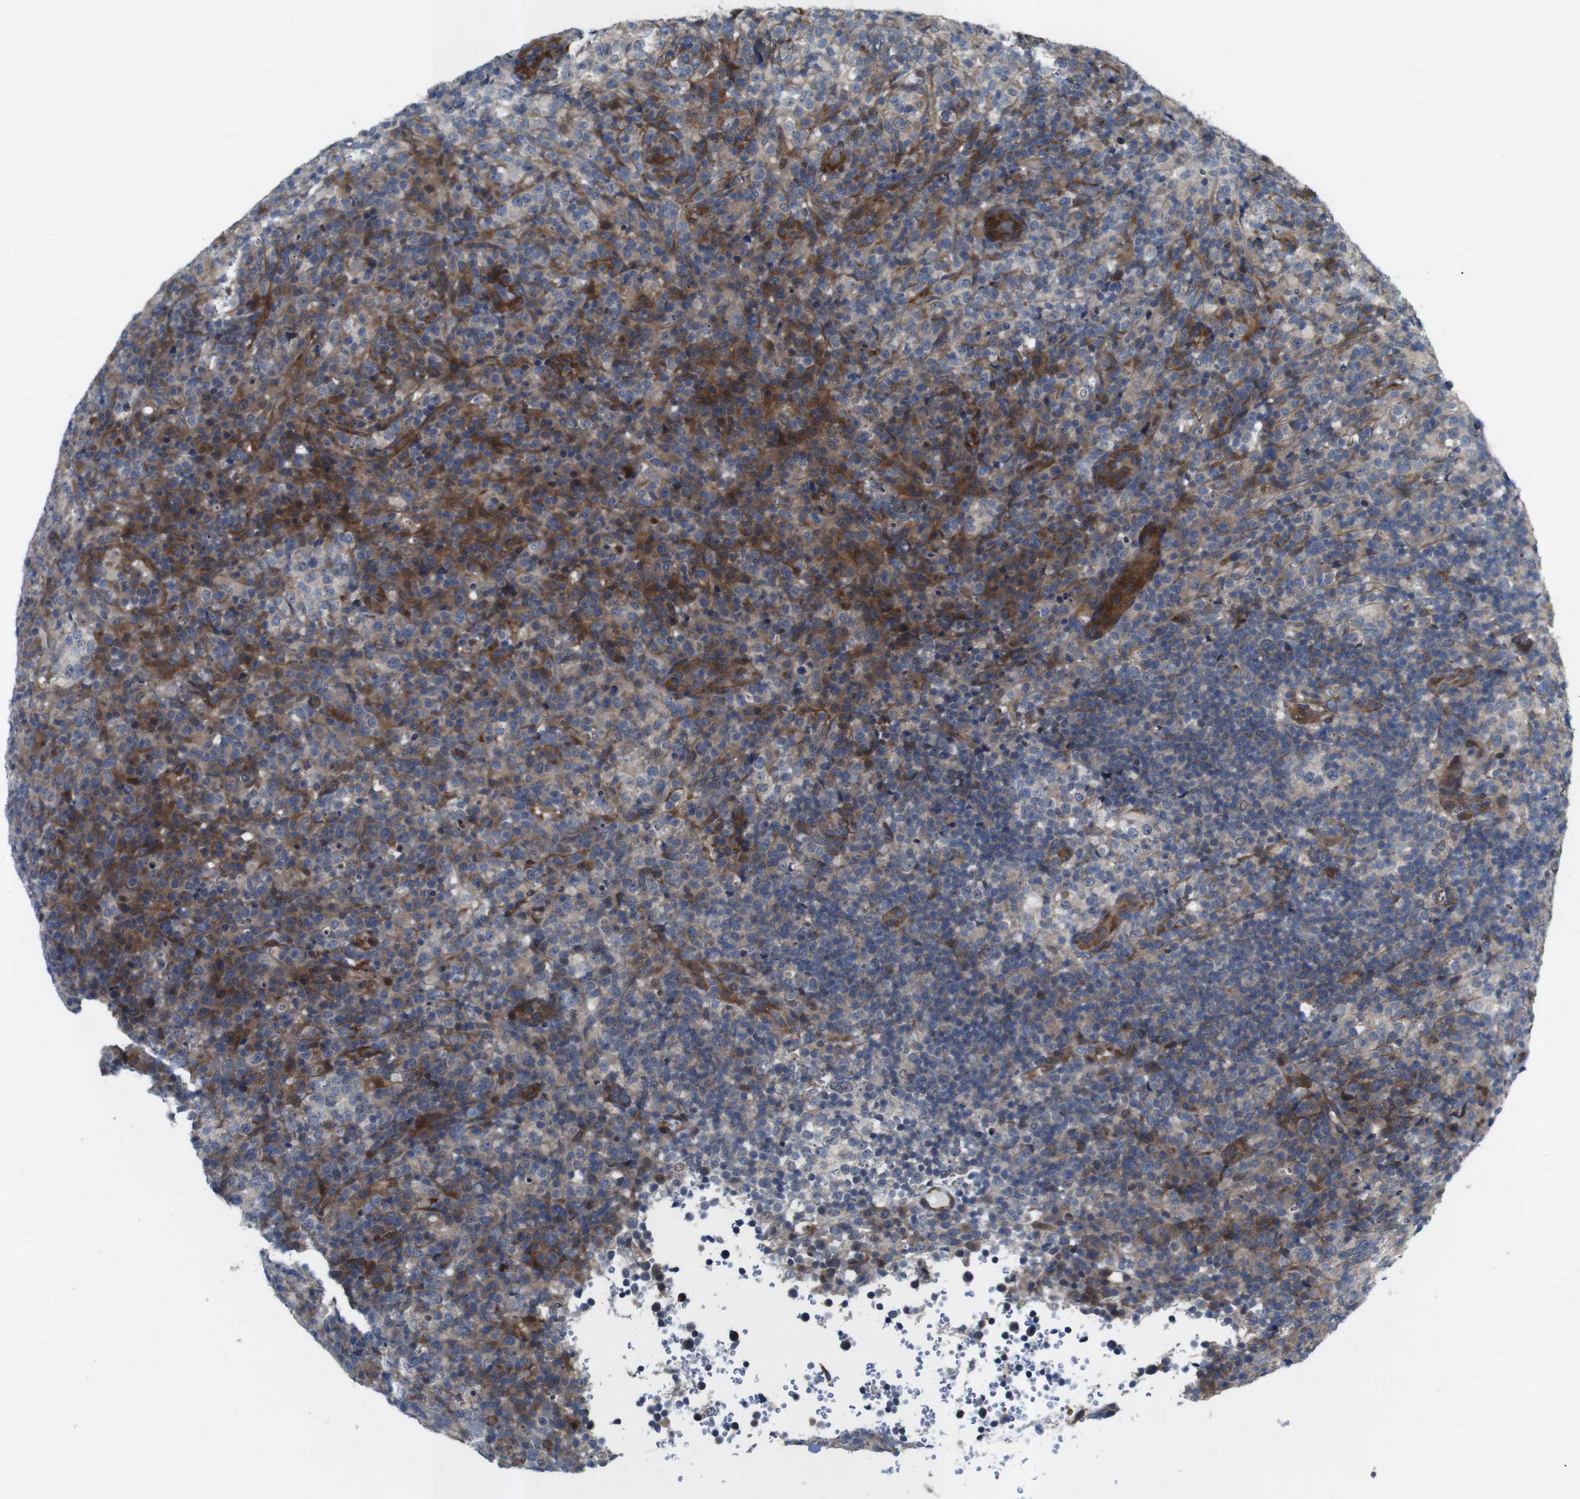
{"staining": {"intensity": "negative", "quantity": "none", "location": "none"}, "tissue": "lymphoma", "cell_type": "Tumor cells", "image_type": "cancer", "snomed": [{"axis": "morphology", "description": "Malignant lymphoma, non-Hodgkin's type, High grade"}, {"axis": "topography", "description": "Lymph node"}], "caption": "This is an IHC micrograph of human high-grade malignant lymphoma, non-Hodgkin's type. There is no expression in tumor cells.", "gene": "P3H2", "patient": {"sex": "female", "age": 76}}